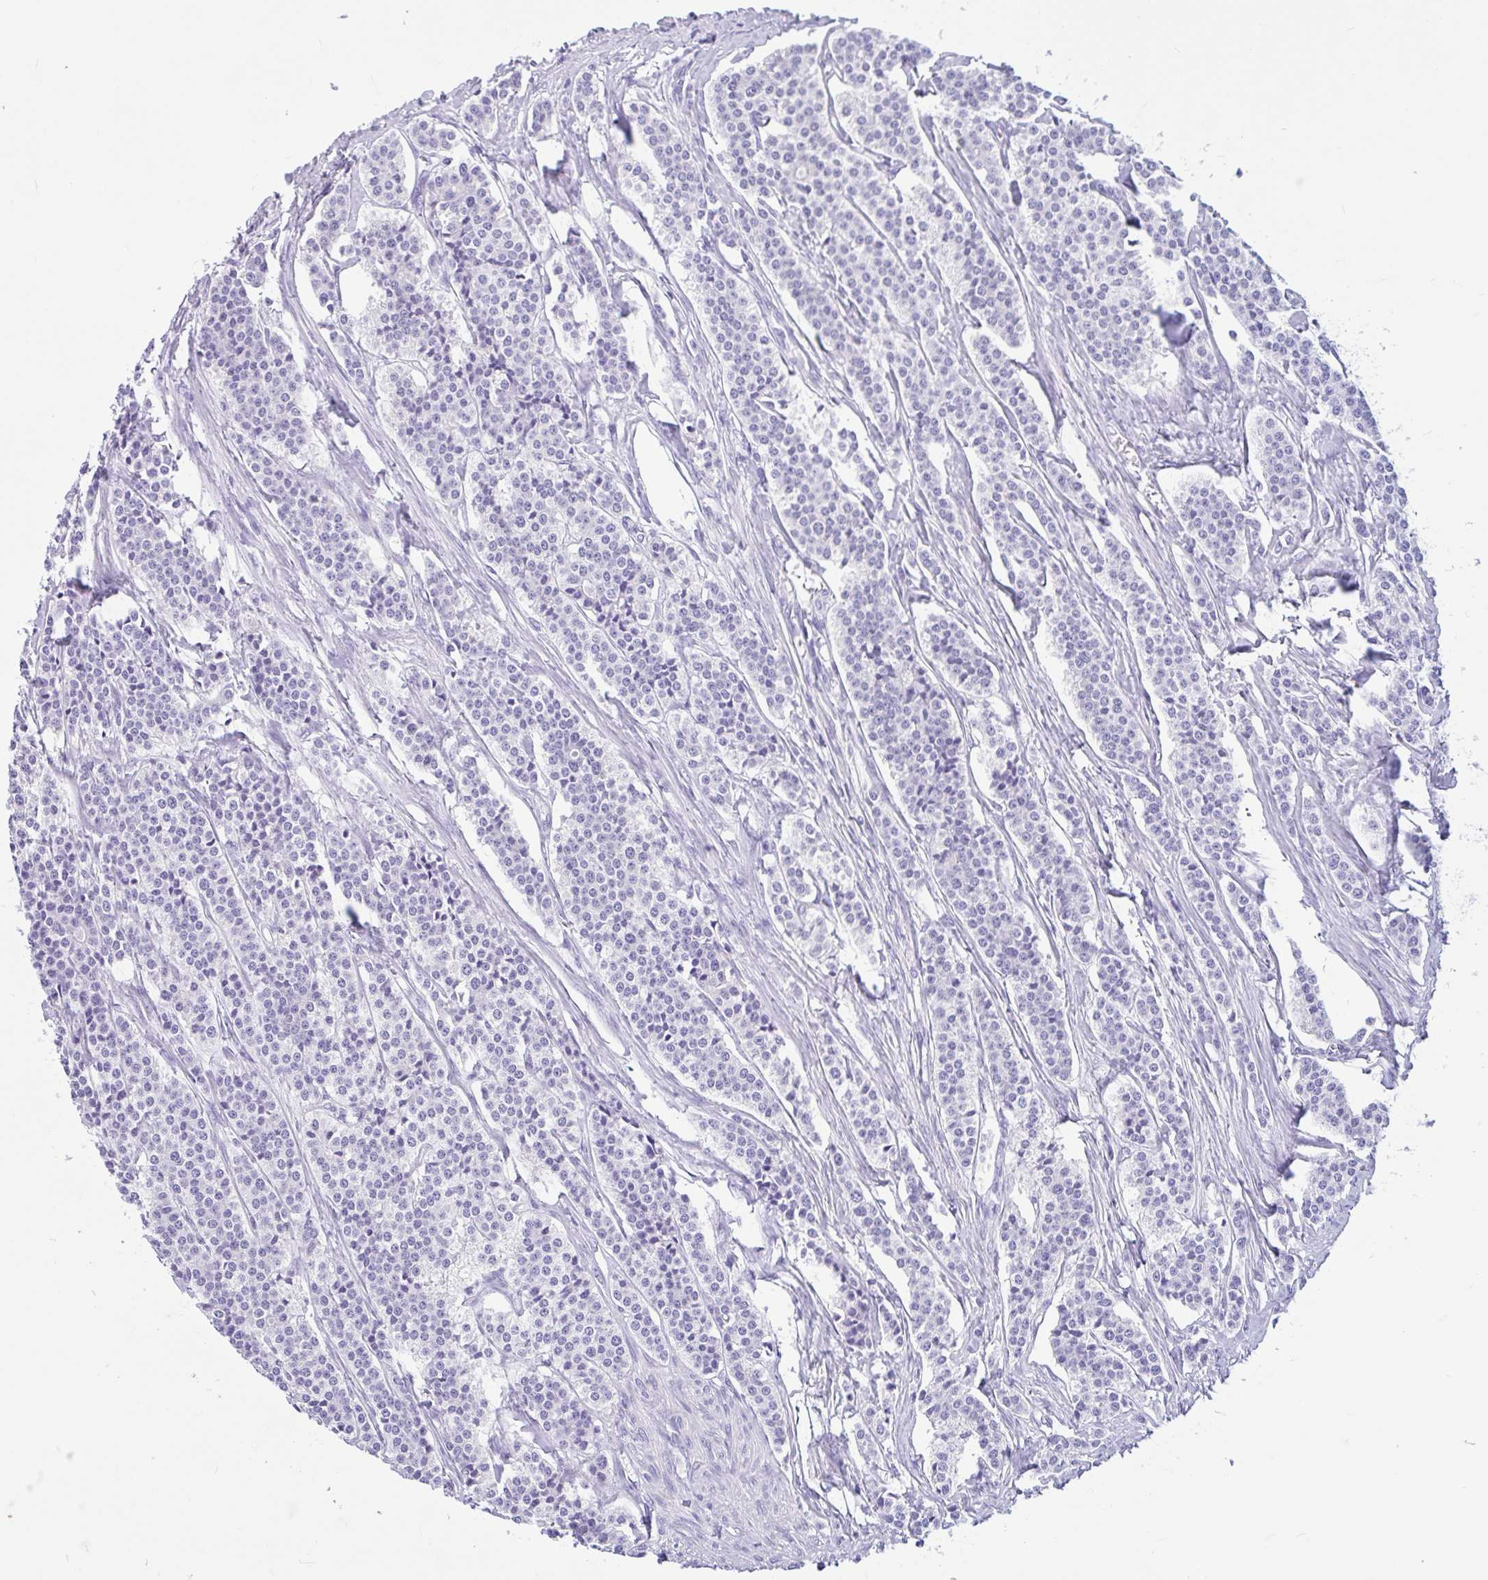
{"staining": {"intensity": "negative", "quantity": "none", "location": "none"}, "tissue": "carcinoid", "cell_type": "Tumor cells", "image_type": "cancer", "snomed": [{"axis": "morphology", "description": "Carcinoid, malignant, NOS"}, {"axis": "topography", "description": "Small intestine"}], "caption": "DAB (3,3'-diaminobenzidine) immunohistochemical staining of human carcinoid shows no significant staining in tumor cells.", "gene": "OR4N4", "patient": {"sex": "male", "age": 63}}